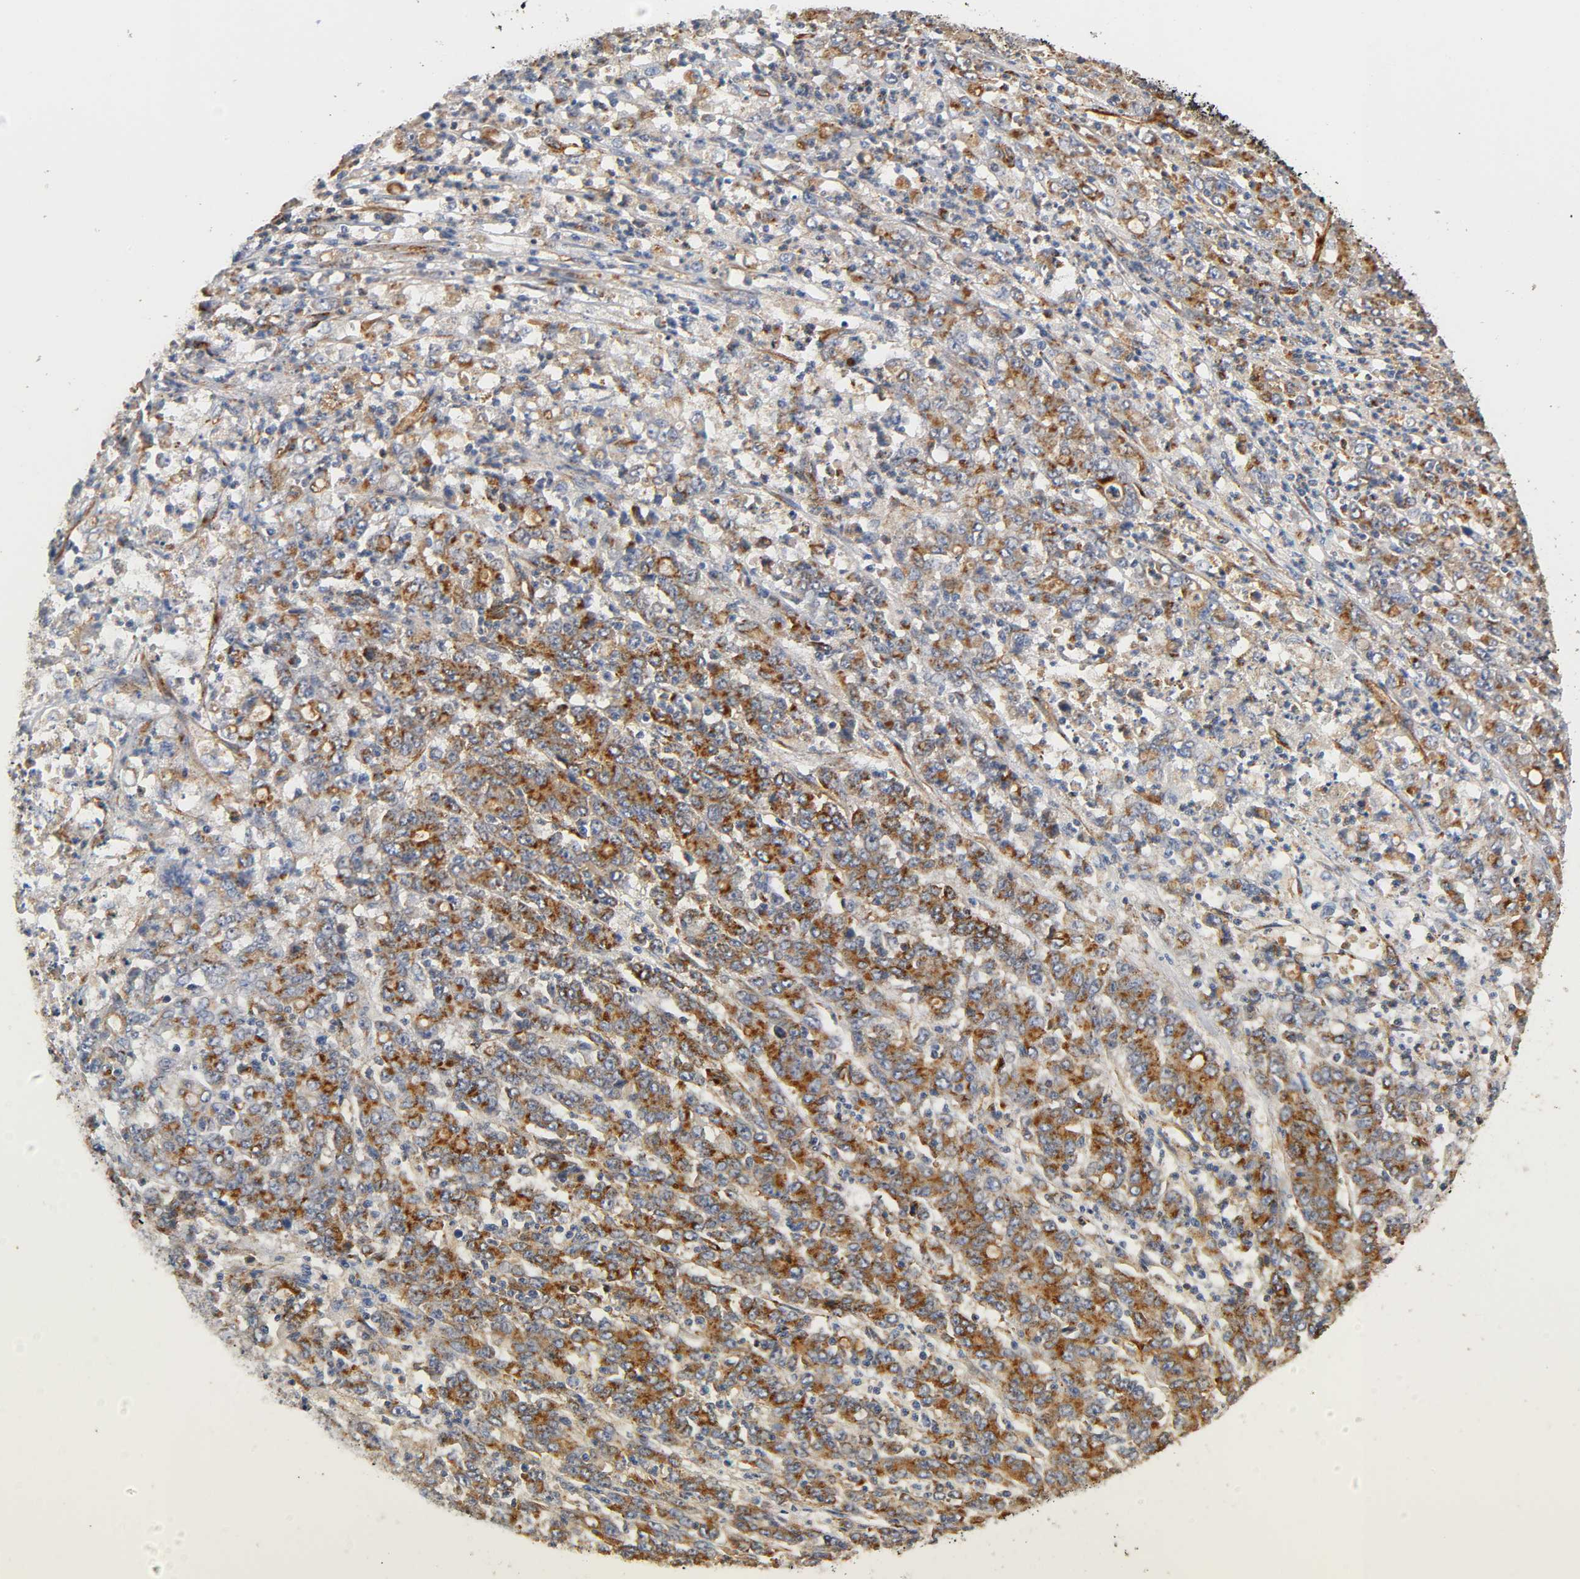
{"staining": {"intensity": "moderate", "quantity": ">75%", "location": "cytoplasmic/membranous"}, "tissue": "stomach cancer", "cell_type": "Tumor cells", "image_type": "cancer", "snomed": [{"axis": "morphology", "description": "Adenocarcinoma, NOS"}, {"axis": "topography", "description": "Stomach, lower"}], "caption": "An image showing moderate cytoplasmic/membranous positivity in approximately >75% of tumor cells in stomach cancer, as visualized by brown immunohistochemical staining.", "gene": "IFITM3", "patient": {"sex": "female", "age": 71}}